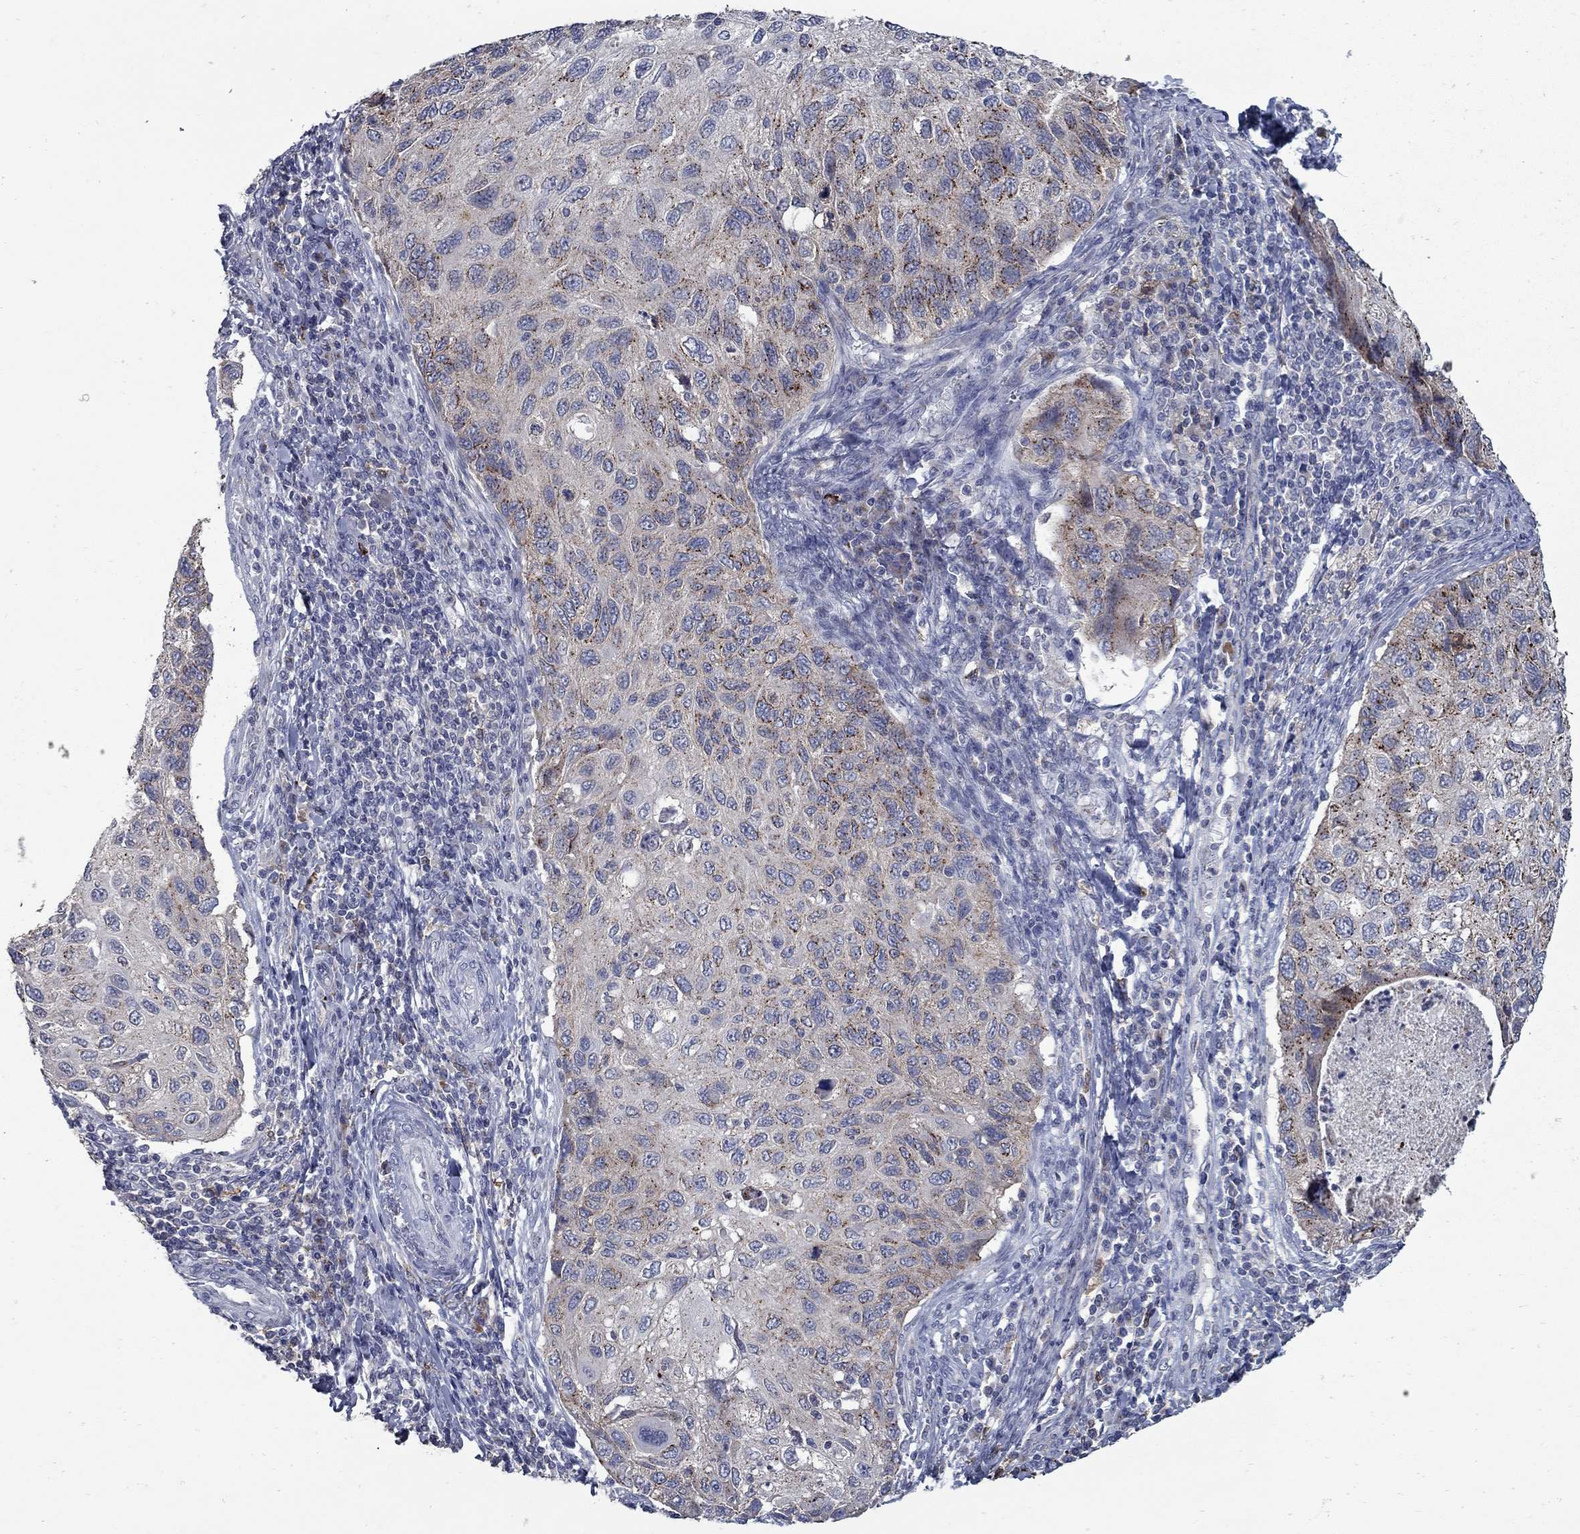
{"staining": {"intensity": "moderate", "quantity": "25%-75%", "location": "cytoplasmic/membranous"}, "tissue": "cervical cancer", "cell_type": "Tumor cells", "image_type": "cancer", "snomed": [{"axis": "morphology", "description": "Squamous cell carcinoma, NOS"}, {"axis": "topography", "description": "Cervix"}], "caption": "Human cervical cancer (squamous cell carcinoma) stained for a protein (brown) exhibits moderate cytoplasmic/membranous positive staining in about 25%-75% of tumor cells.", "gene": "KIAA0319L", "patient": {"sex": "female", "age": 70}}